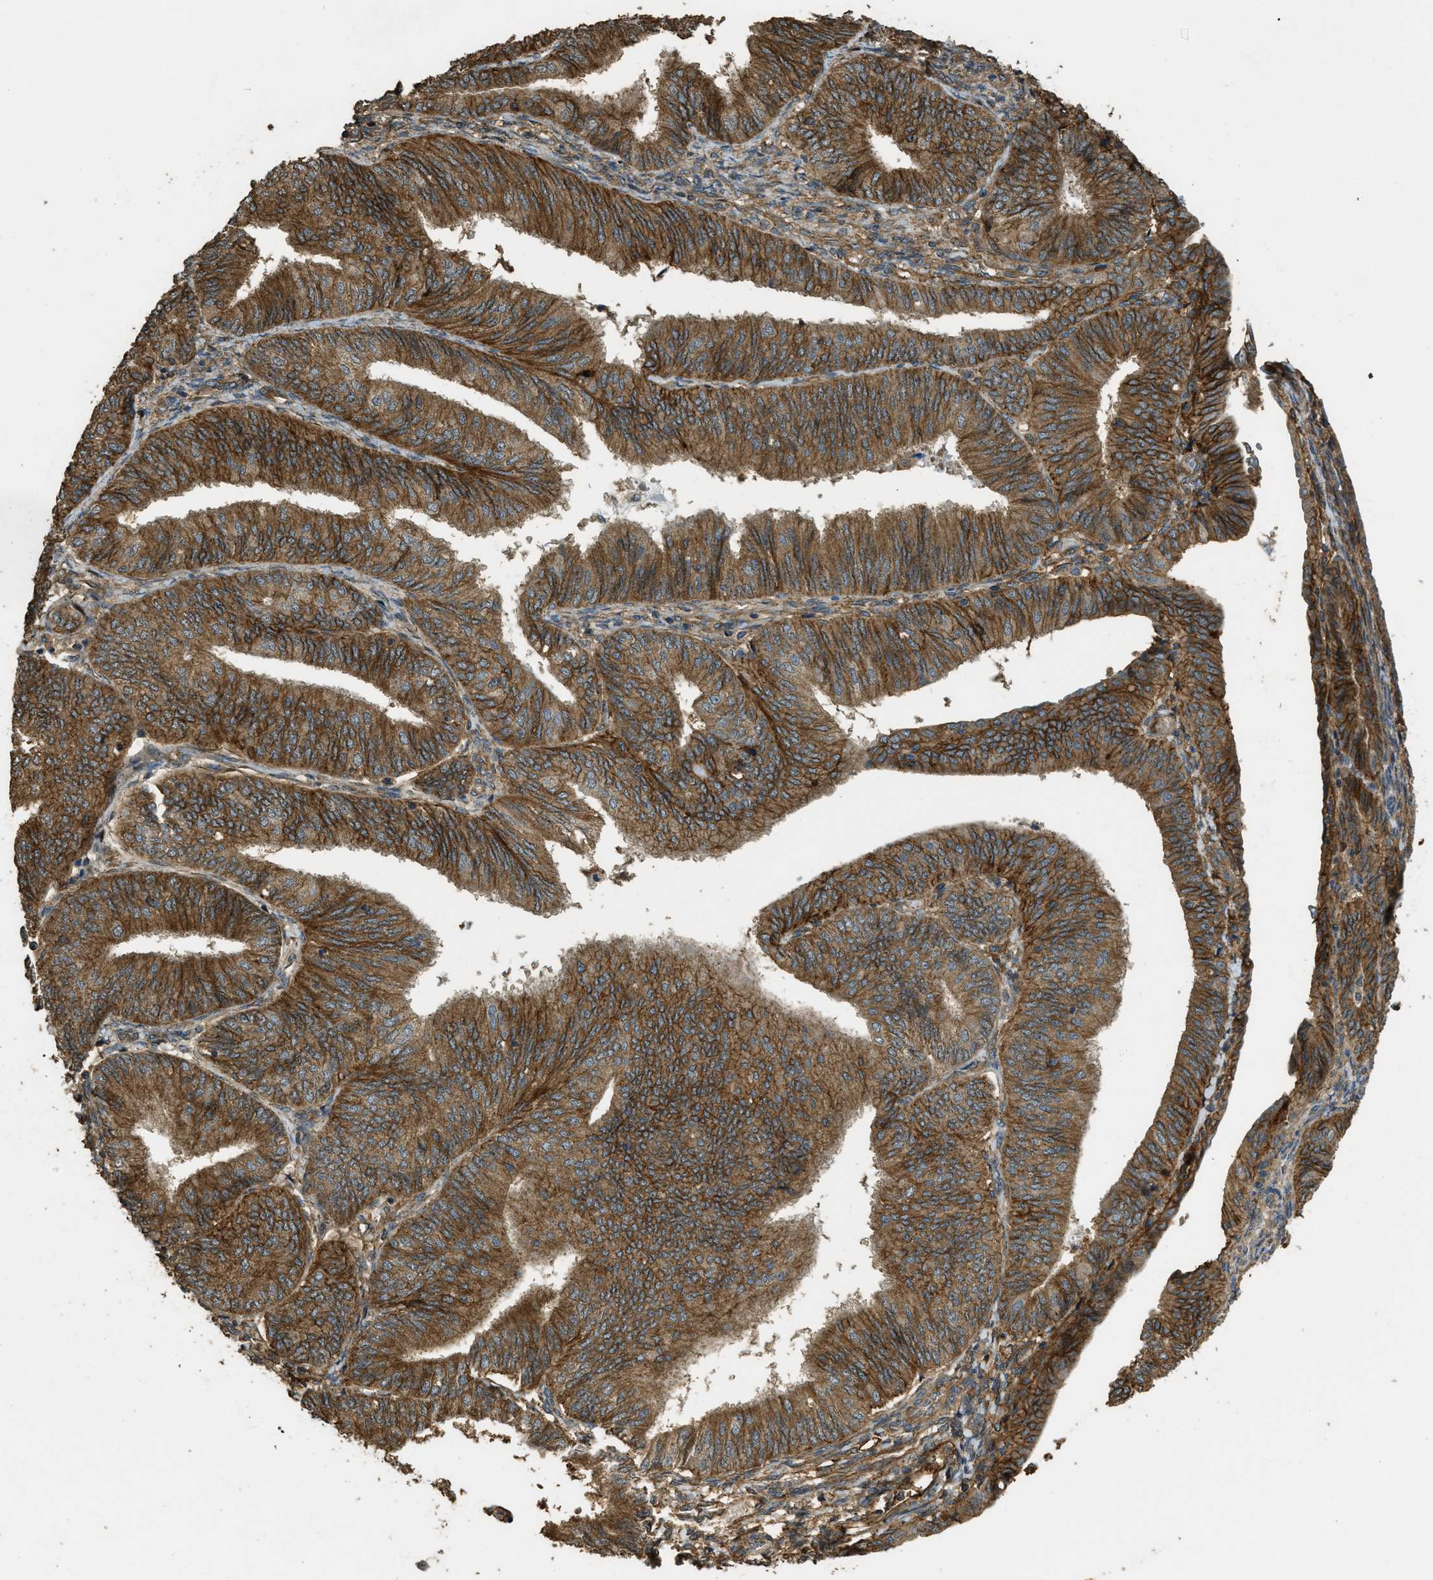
{"staining": {"intensity": "moderate", "quantity": ">75%", "location": "cytoplasmic/membranous"}, "tissue": "endometrial cancer", "cell_type": "Tumor cells", "image_type": "cancer", "snomed": [{"axis": "morphology", "description": "Adenocarcinoma, NOS"}, {"axis": "topography", "description": "Endometrium"}], "caption": "About >75% of tumor cells in human adenocarcinoma (endometrial) reveal moderate cytoplasmic/membranous protein staining as visualized by brown immunohistochemical staining.", "gene": "CD276", "patient": {"sex": "female", "age": 58}}